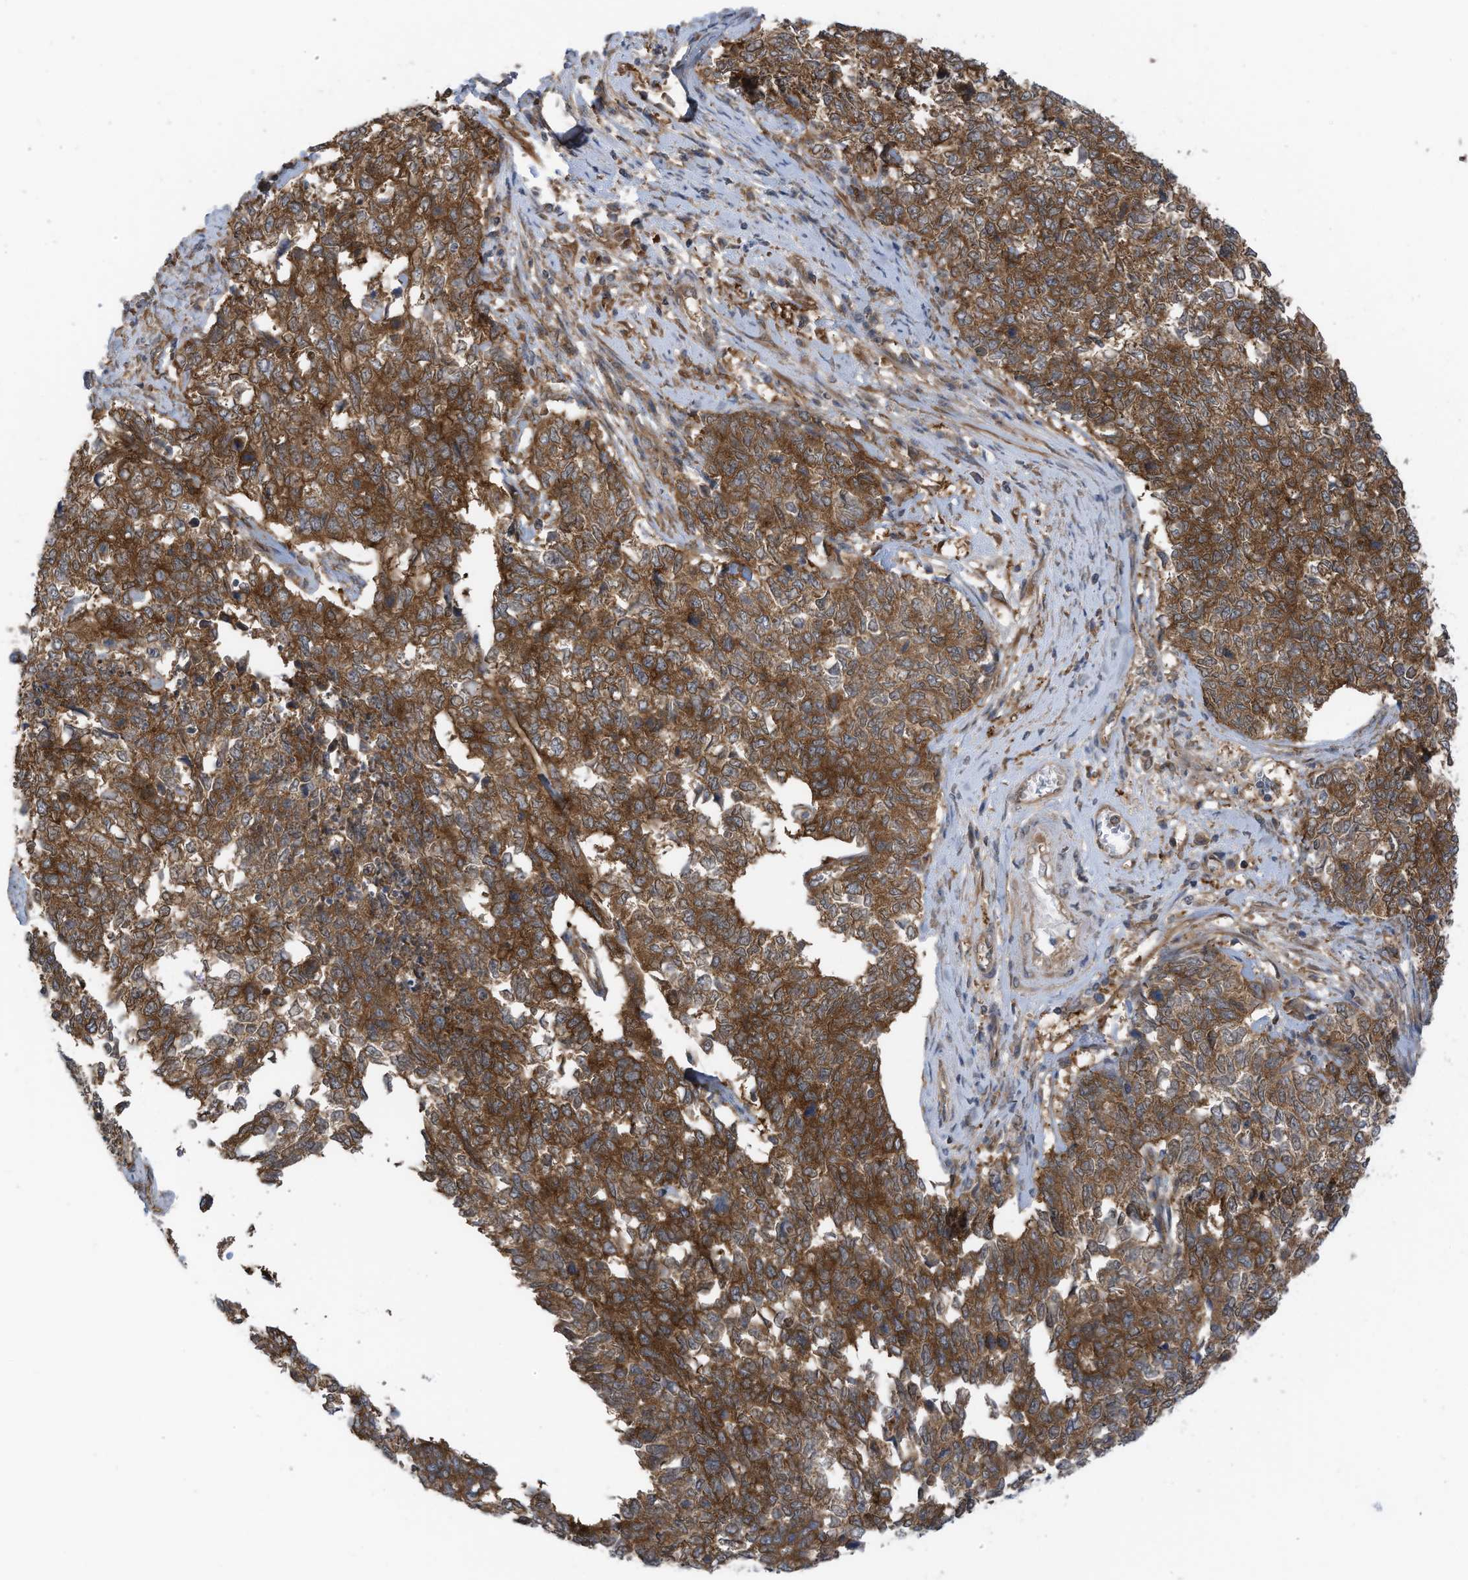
{"staining": {"intensity": "strong", "quantity": ">75%", "location": "cytoplasmic/membranous"}, "tissue": "cervical cancer", "cell_type": "Tumor cells", "image_type": "cancer", "snomed": [{"axis": "morphology", "description": "Squamous cell carcinoma, NOS"}, {"axis": "topography", "description": "Cervix"}], "caption": "Immunohistochemistry (IHC) image of human cervical cancer (squamous cell carcinoma) stained for a protein (brown), which demonstrates high levels of strong cytoplasmic/membranous staining in about >75% of tumor cells.", "gene": "REPS1", "patient": {"sex": "female", "age": 63}}